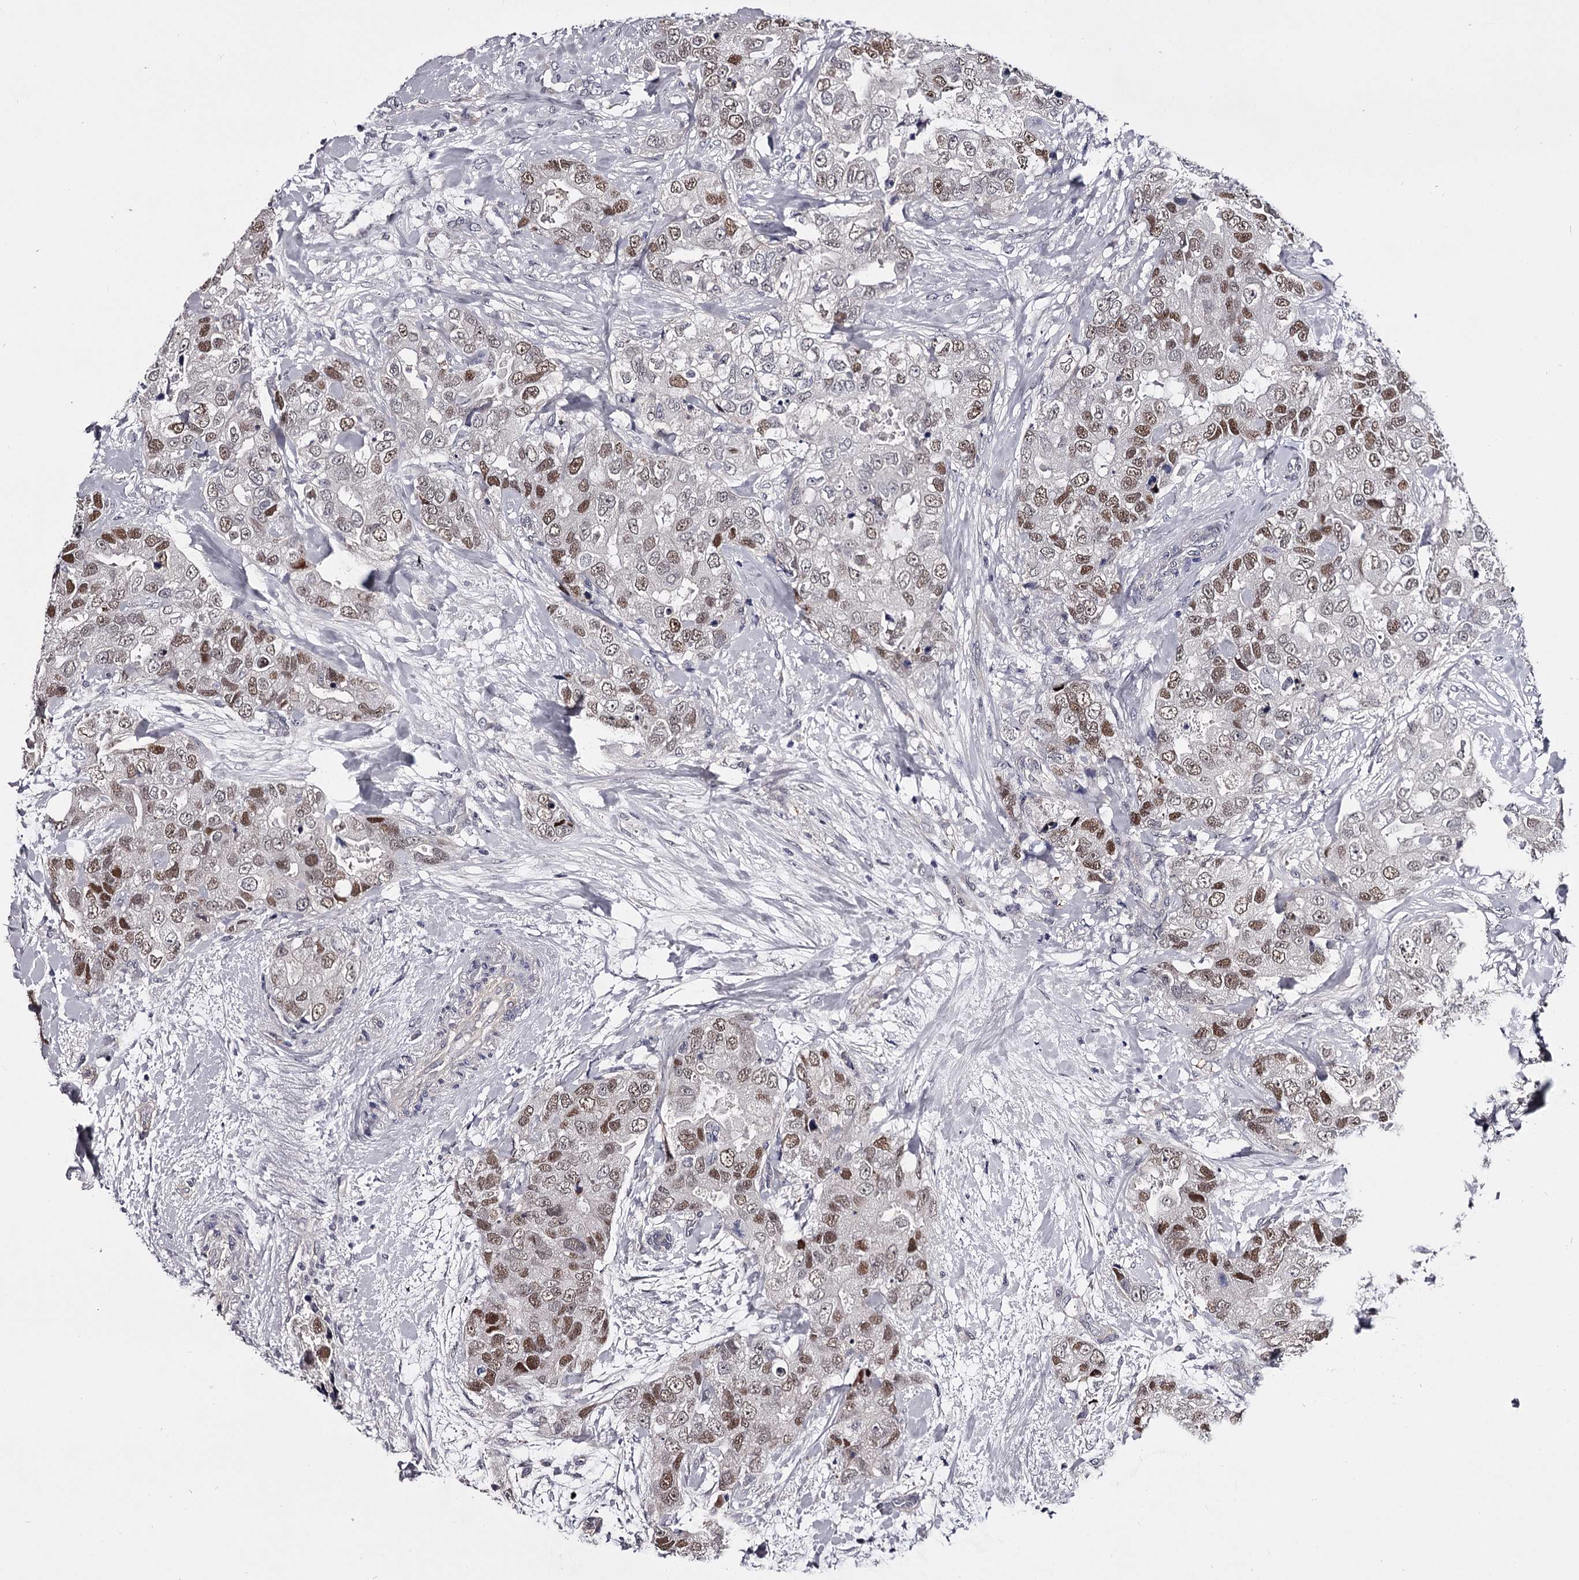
{"staining": {"intensity": "moderate", "quantity": ">75%", "location": "nuclear"}, "tissue": "breast cancer", "cell_type": "Tumor cells", "image_type": "cancer", "snomed": [{"axis": "morphology", "description": "Duct carcinoma"}, {"axis": "topography", "description": "Breast"}], "caption": "Breast cancer (infiltrating ductal carcinoma) was stained to show a protein in brown. There is medium levels of moderate nuclear expression in approximately >75% of tumor cells. The staining was performed using DAB (3,3'-diaminobenzidine) to visualize the protein expression in brown, while the nuclei were stained in blue with hematoxylin (Magnification: 20x).", "gene": "OVOL2", "patient": {"sex": "female", "age": 62}}